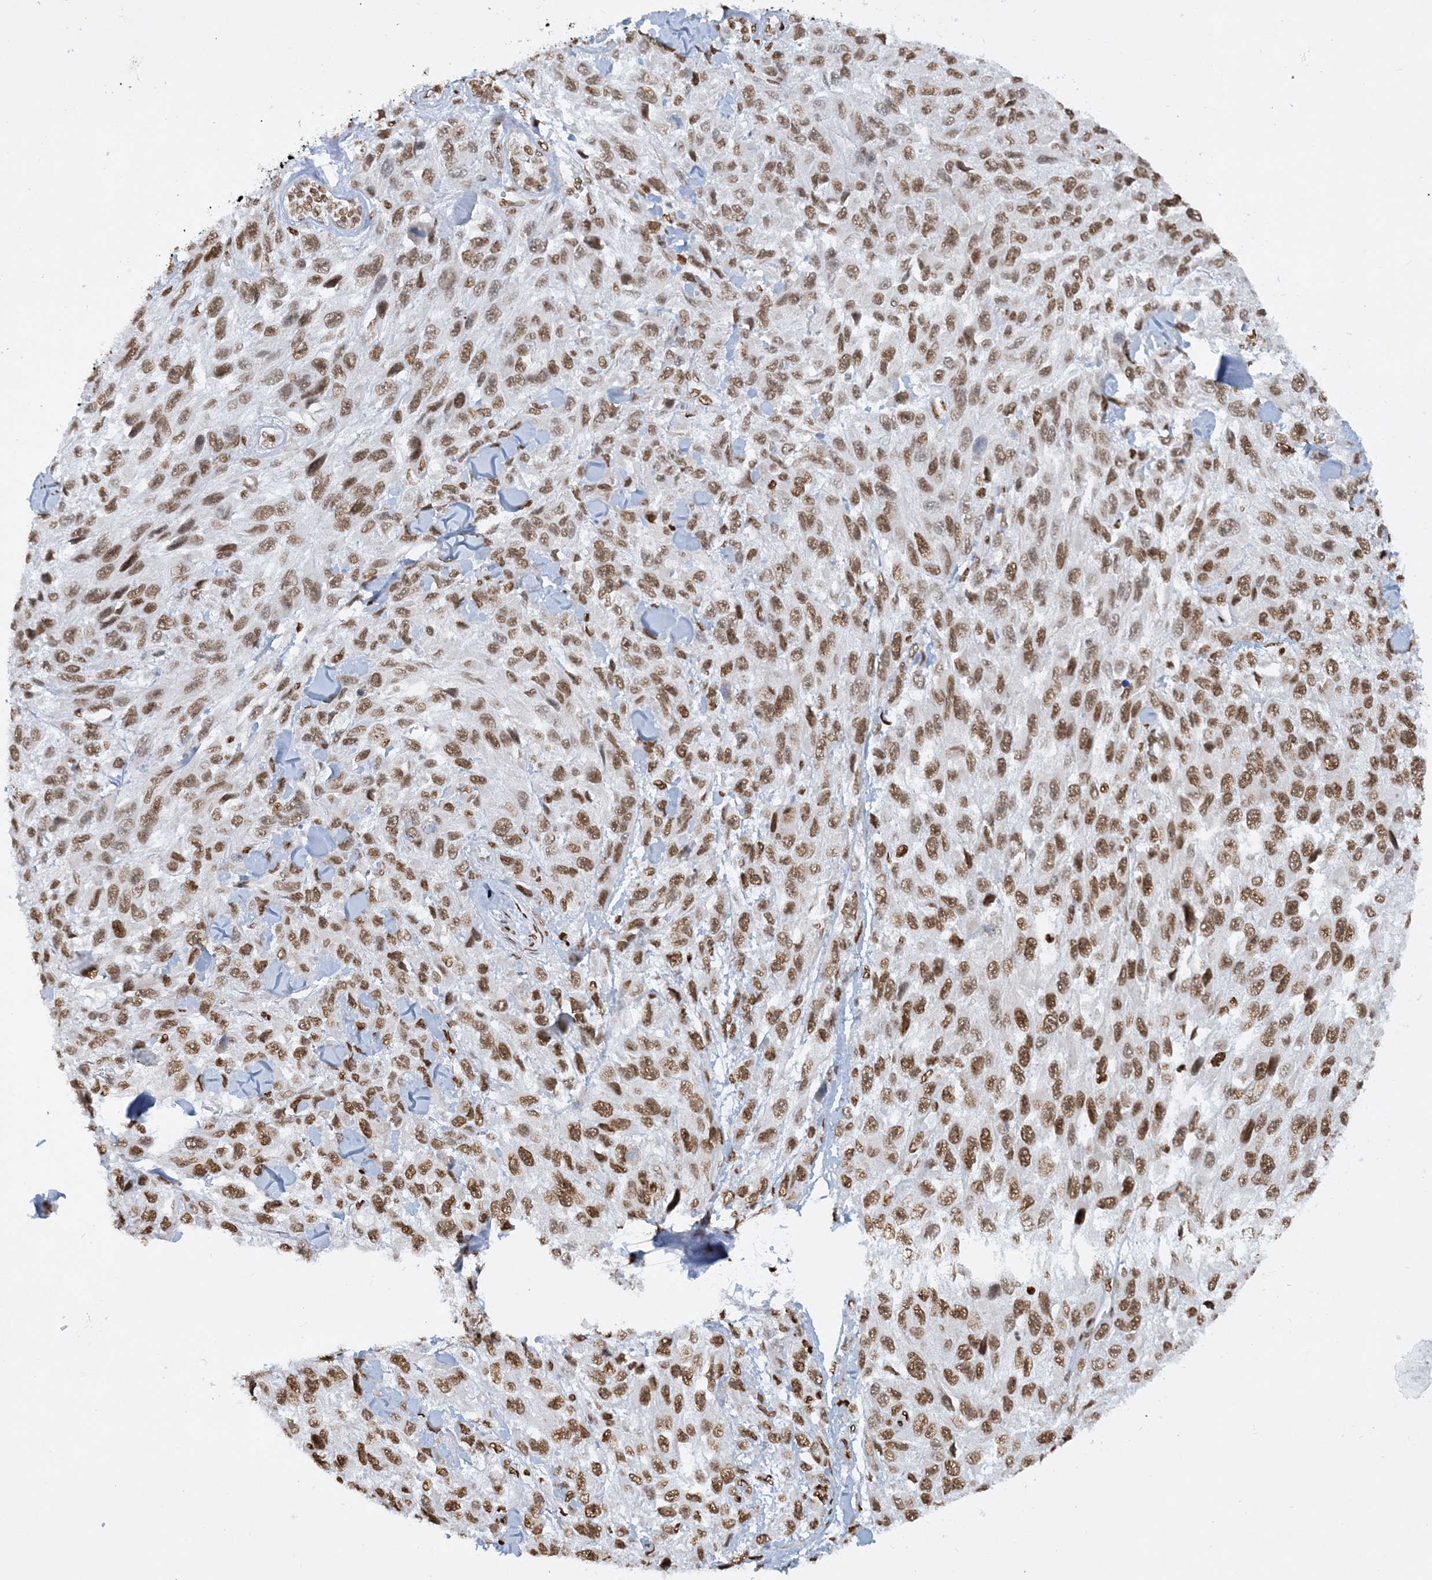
{"staining": {"intensity": "moderate", "quantity": ">75%", "location": "nuclear"}, "tissue": "melanoma", "cell_type": "Tumor cells", "image_type": "cancer", "snomed": [{"axis": "morphology", "description": "Malignant melanoma, NOS"}, {"axis": "topography", "description": "Skin"}], "caption": "A histopathology image of human malignant melanoma stained for a protein exhibits moderate nuclear brown staining in tumor cells.", "gene": "DELE1", "patient": {"sex": "female", "age": 96}}